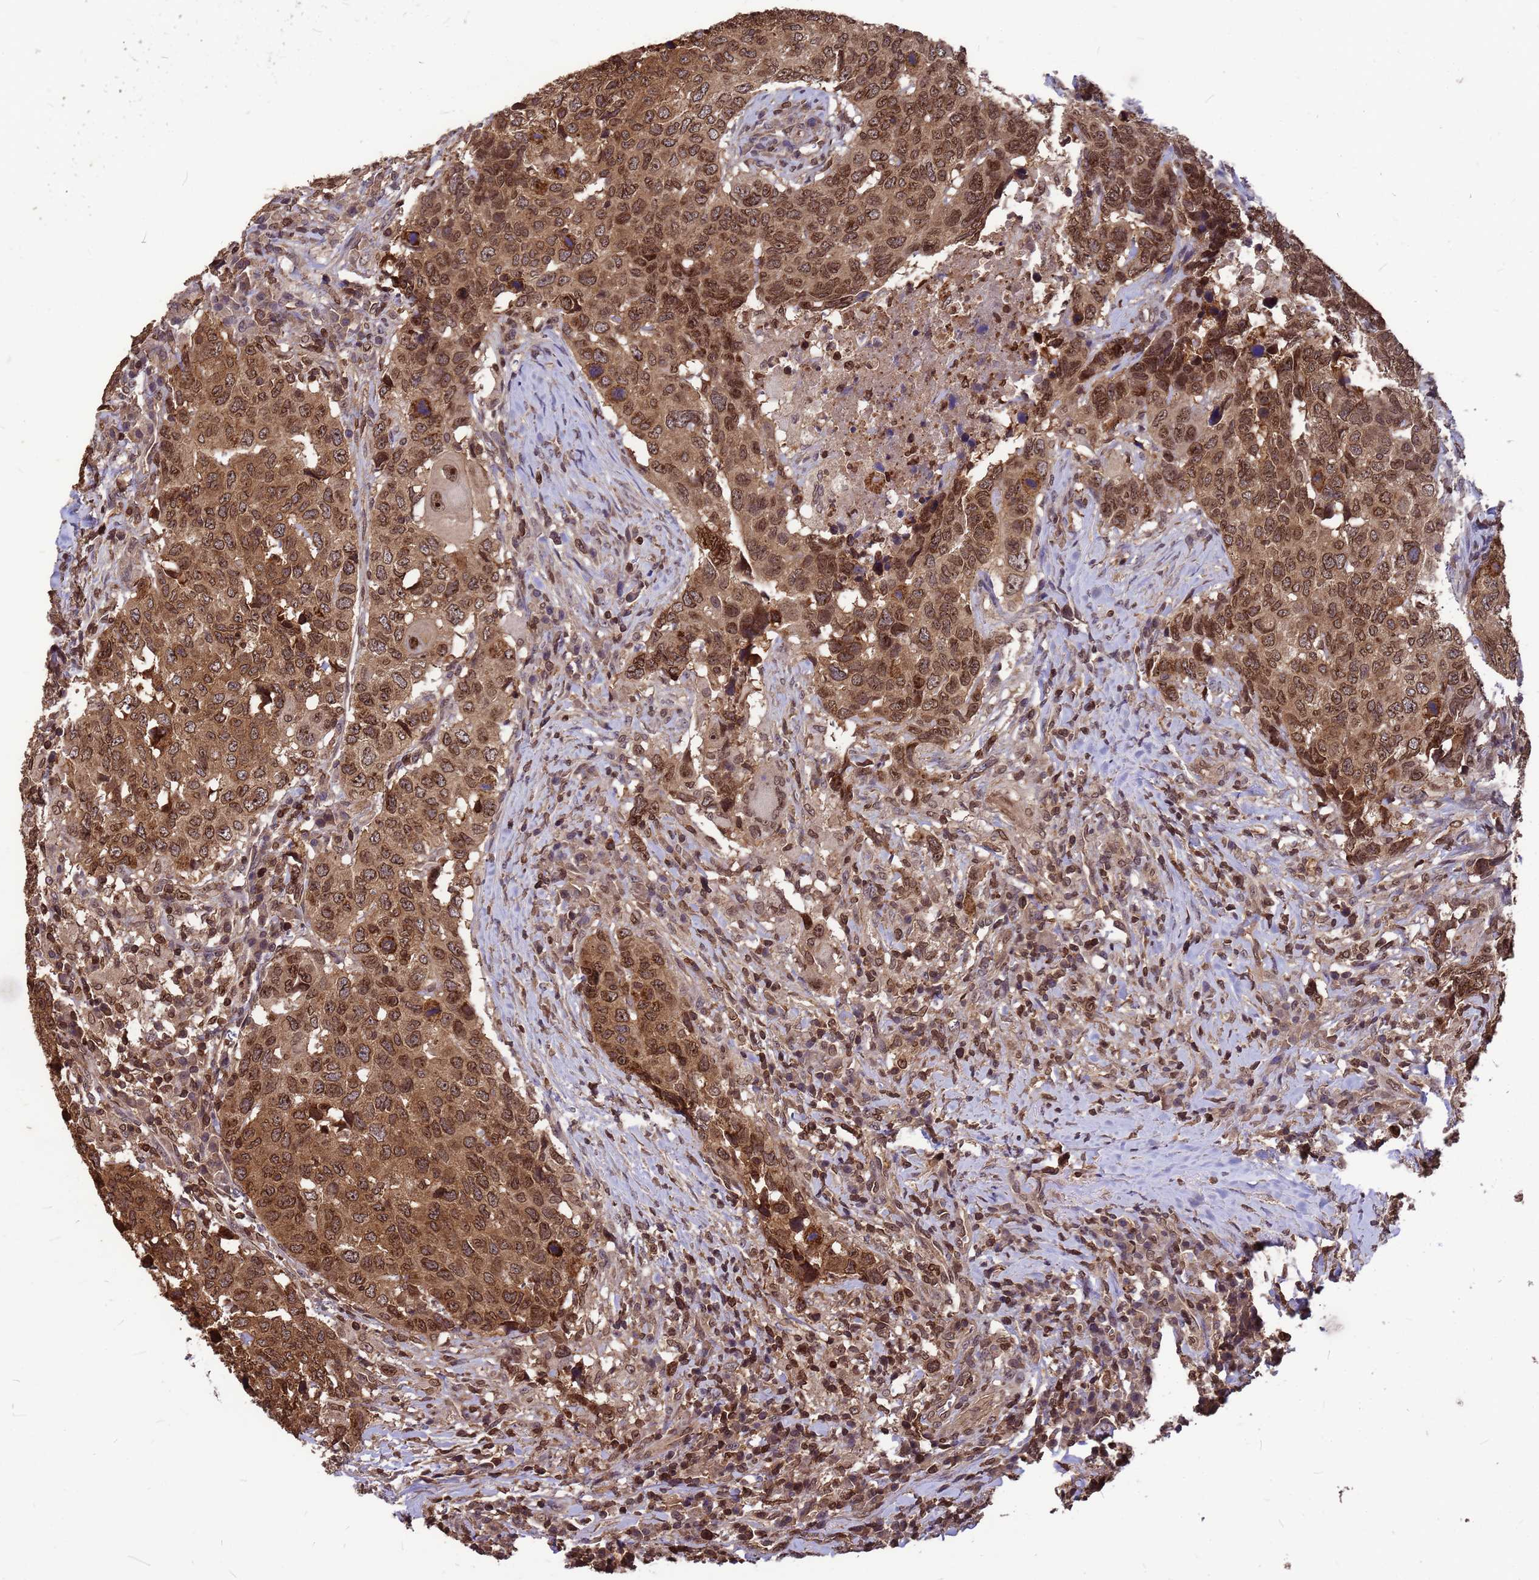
{"staining": {"intensity": "moderate", "quantity": ">75%", "location": "cytoplasmic/membranous,nuclear"}, "tissue": "head and neck cancer", "cell_type": "Tumor cells", "image_type": "cancer", "snomed": [{"axis": "morphology", "description": "Squamous cell carcinoma, NOS"}, {"axis": "topography", "description": "Head-Neck"}], "caption": "Immunohistochemistry photomicrograph of neoplastic tissue: head and neck squamous cell carcinoma stained using IHC reveals medium levels of moderate protein expression localized specifically in the cytoplasmic/membranous and nuclear of tumor cells, appearing as a cytoplasmic/membranous and nuclear brown color.", "gene": "C1orf35", "patient": {"sex": "male", "age": 66}}